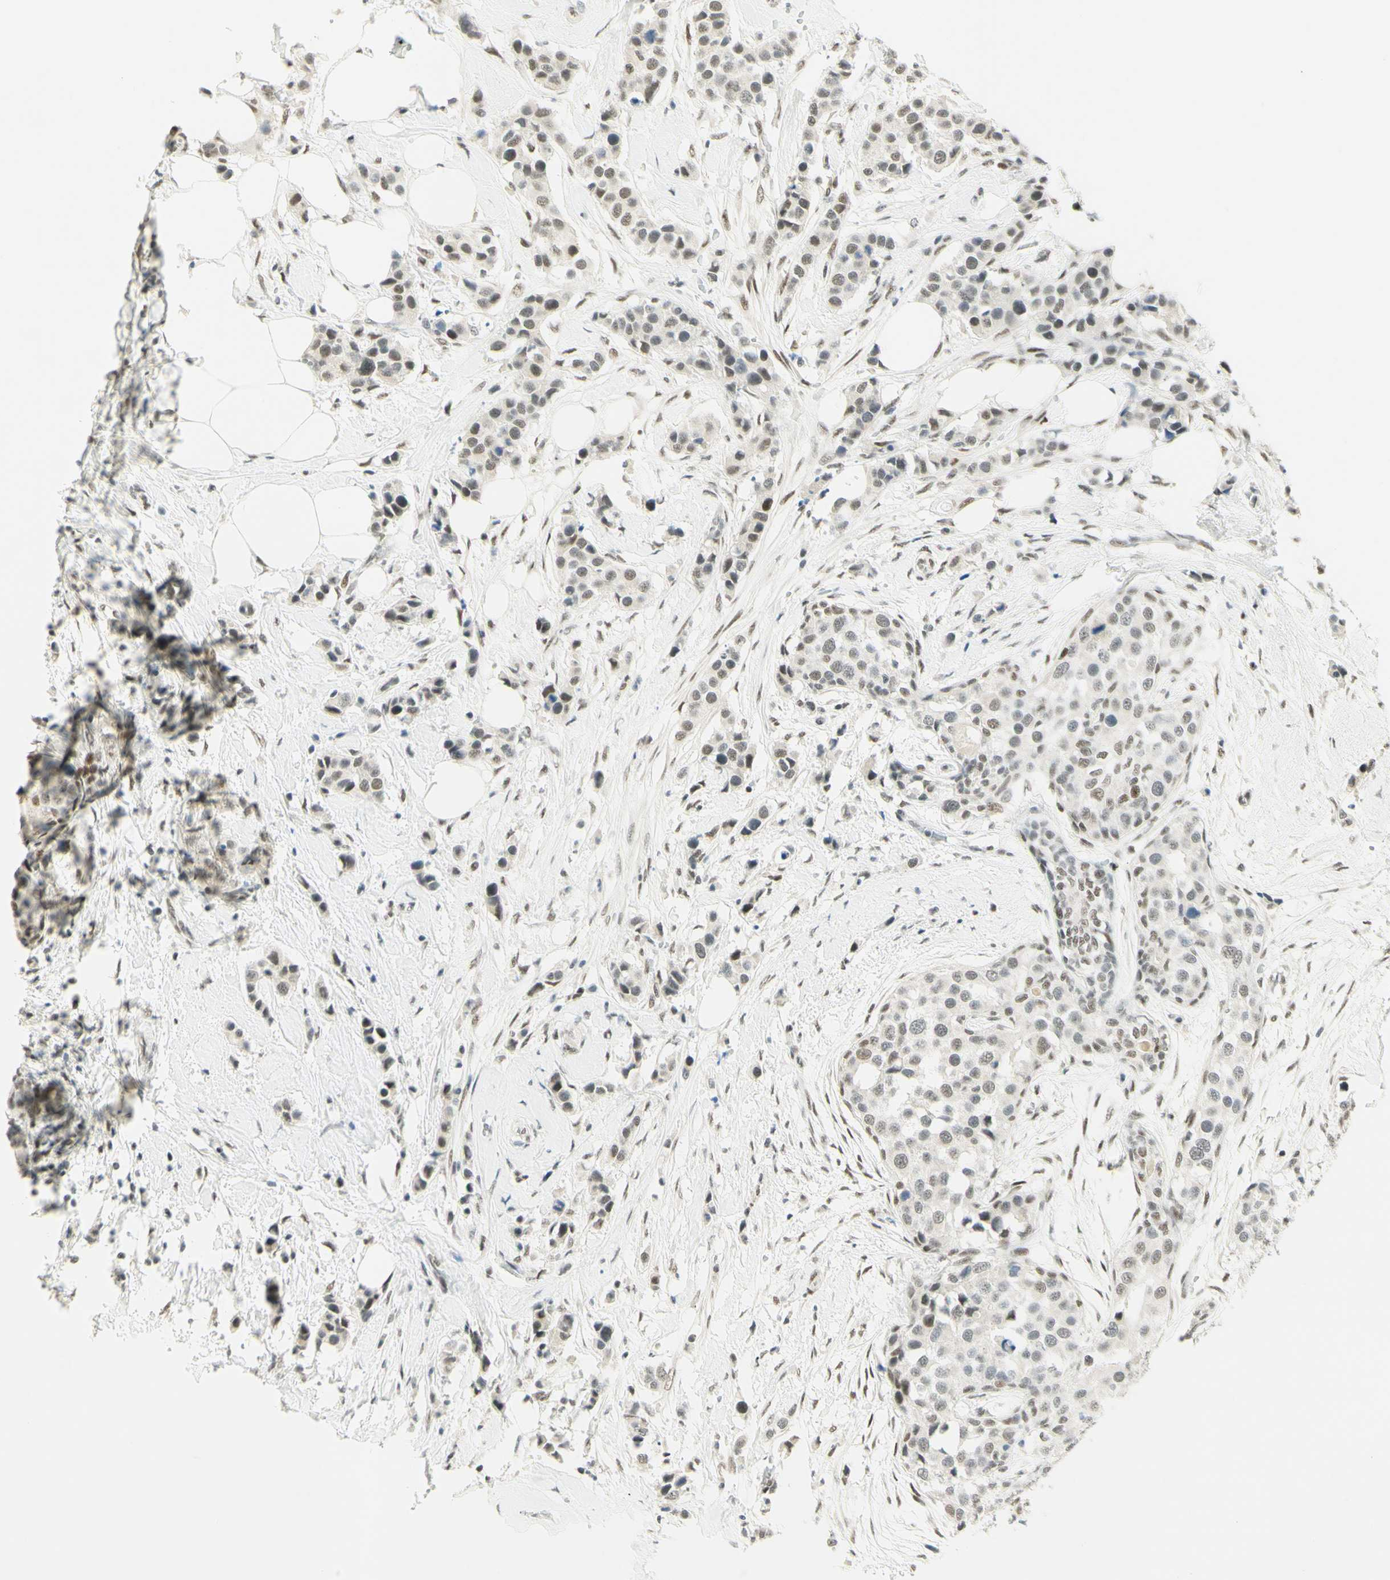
{"staining": {"intensity": "weak", "quantity": "25%-75%", "location": "nuclear"}, "tissue": "breast cancer", "cell_type": "Tumor cells", "image_type": "cancer", "snomed": [{"axis": "morphology", "description": "Normal tissue, NOS"}, {"axis": "morphology", "description": "Duct carcinoma"}, {"axis": "topography", "description": "Breast"}], "caption": "Immunohistochemical staining of breast cancer exhibits low levels of weak nuclear expression in approximately 25%-75% of tumor cells.", "gene": "PMS2", "patient": {"sex": "female", "age": 50}}